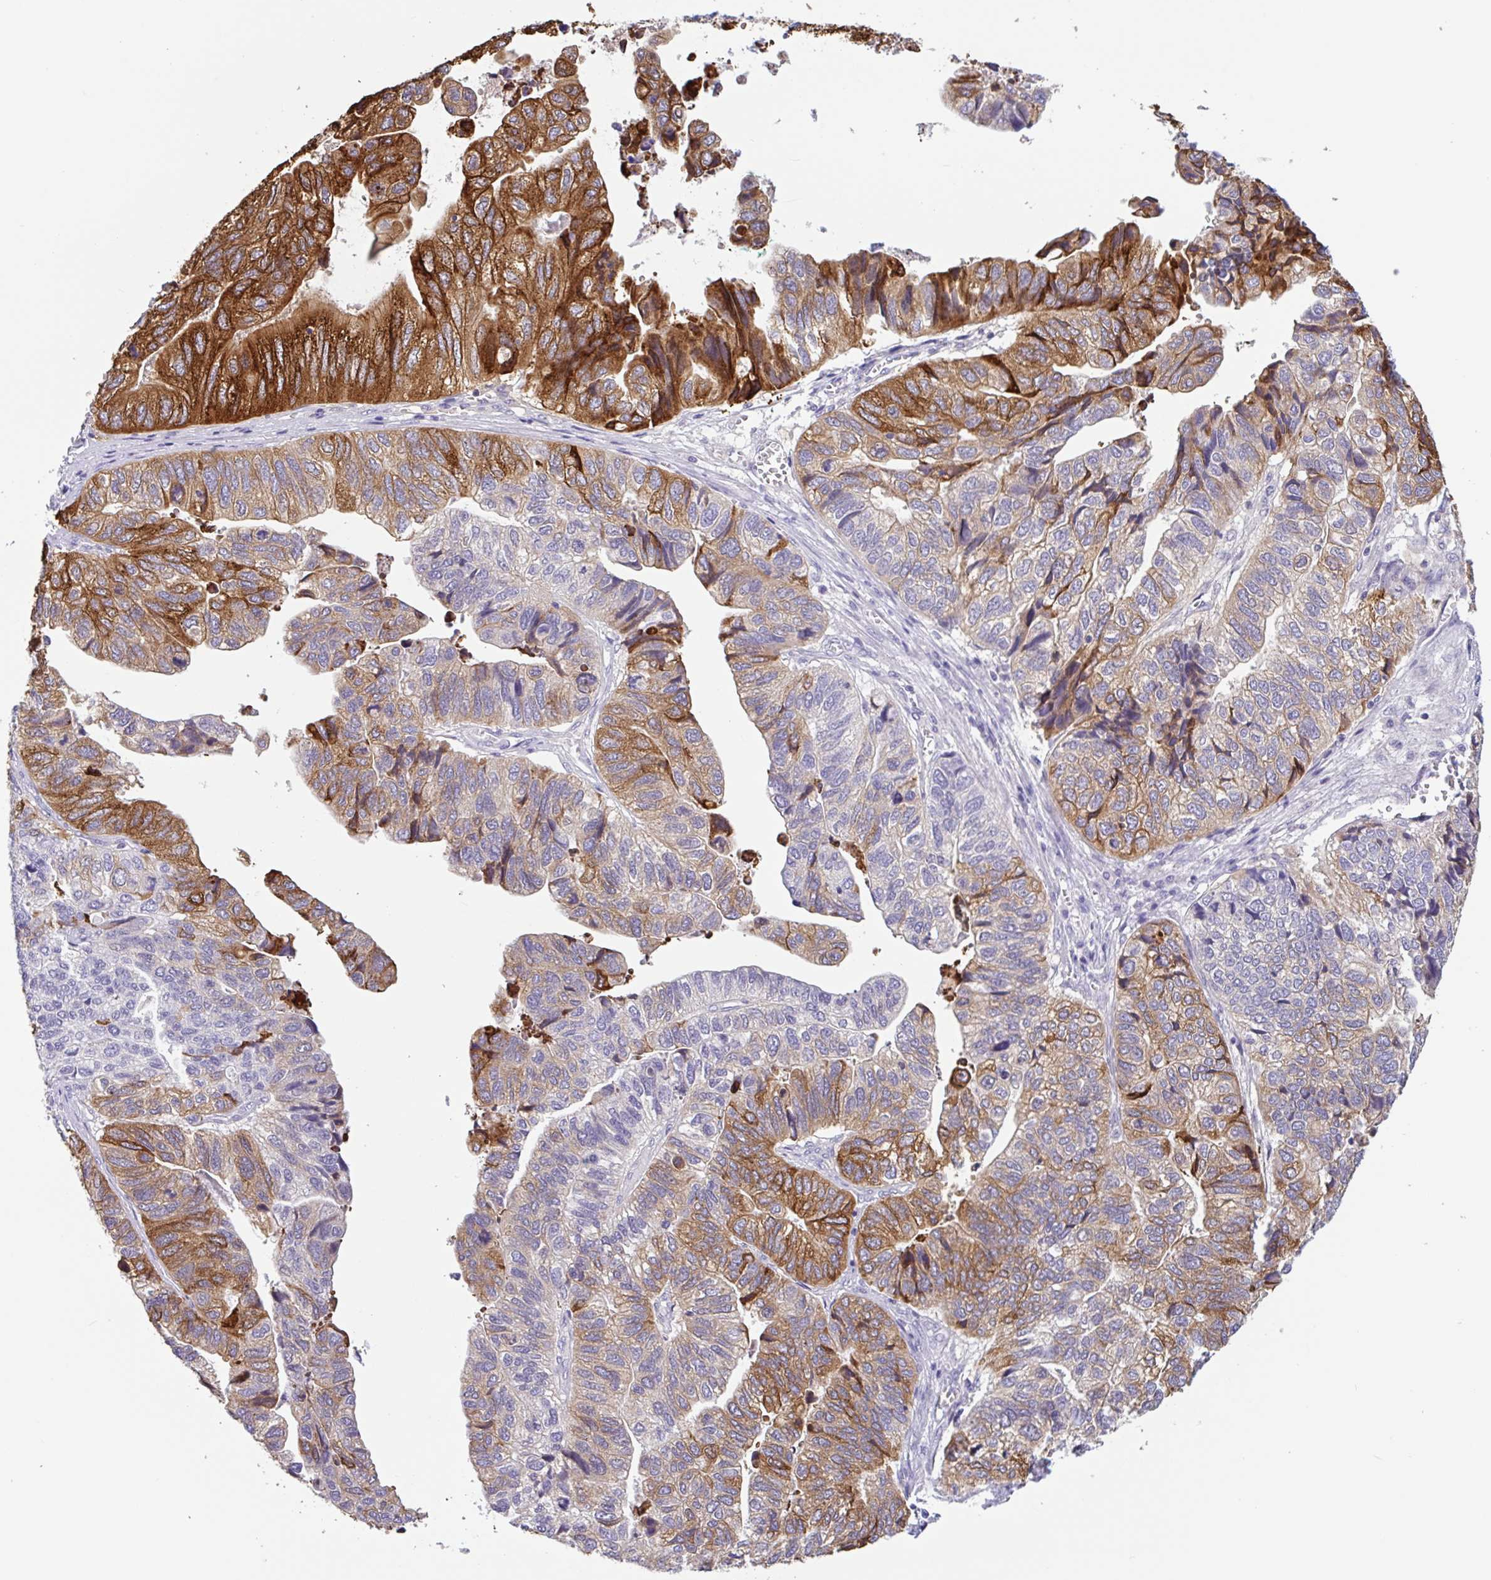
{"staining": {"intensity": "strong", "quantity": "25%-75%", "location": "cytoplasmic/membranous"}, "tissue": "stomach cancer", "cell_type": "Tumor cells", "image_type": "cancer", "snomed": [{"axis": "morphology", "description": "Adenocarcinoma, NOS"}, {"axis": "topography", "description": "Stomach, upper"}], "caption": "This micrograph shows stomach cancer stained with immunohistochemistry (IHC) to label a protein in brown. The cytoplasmic/membranous of tumor cells show strong positivity for the protein. Nuclei are counter-stained blue.", "gene": "CTSE", "patient": {"sex": "female", "age": 67}}